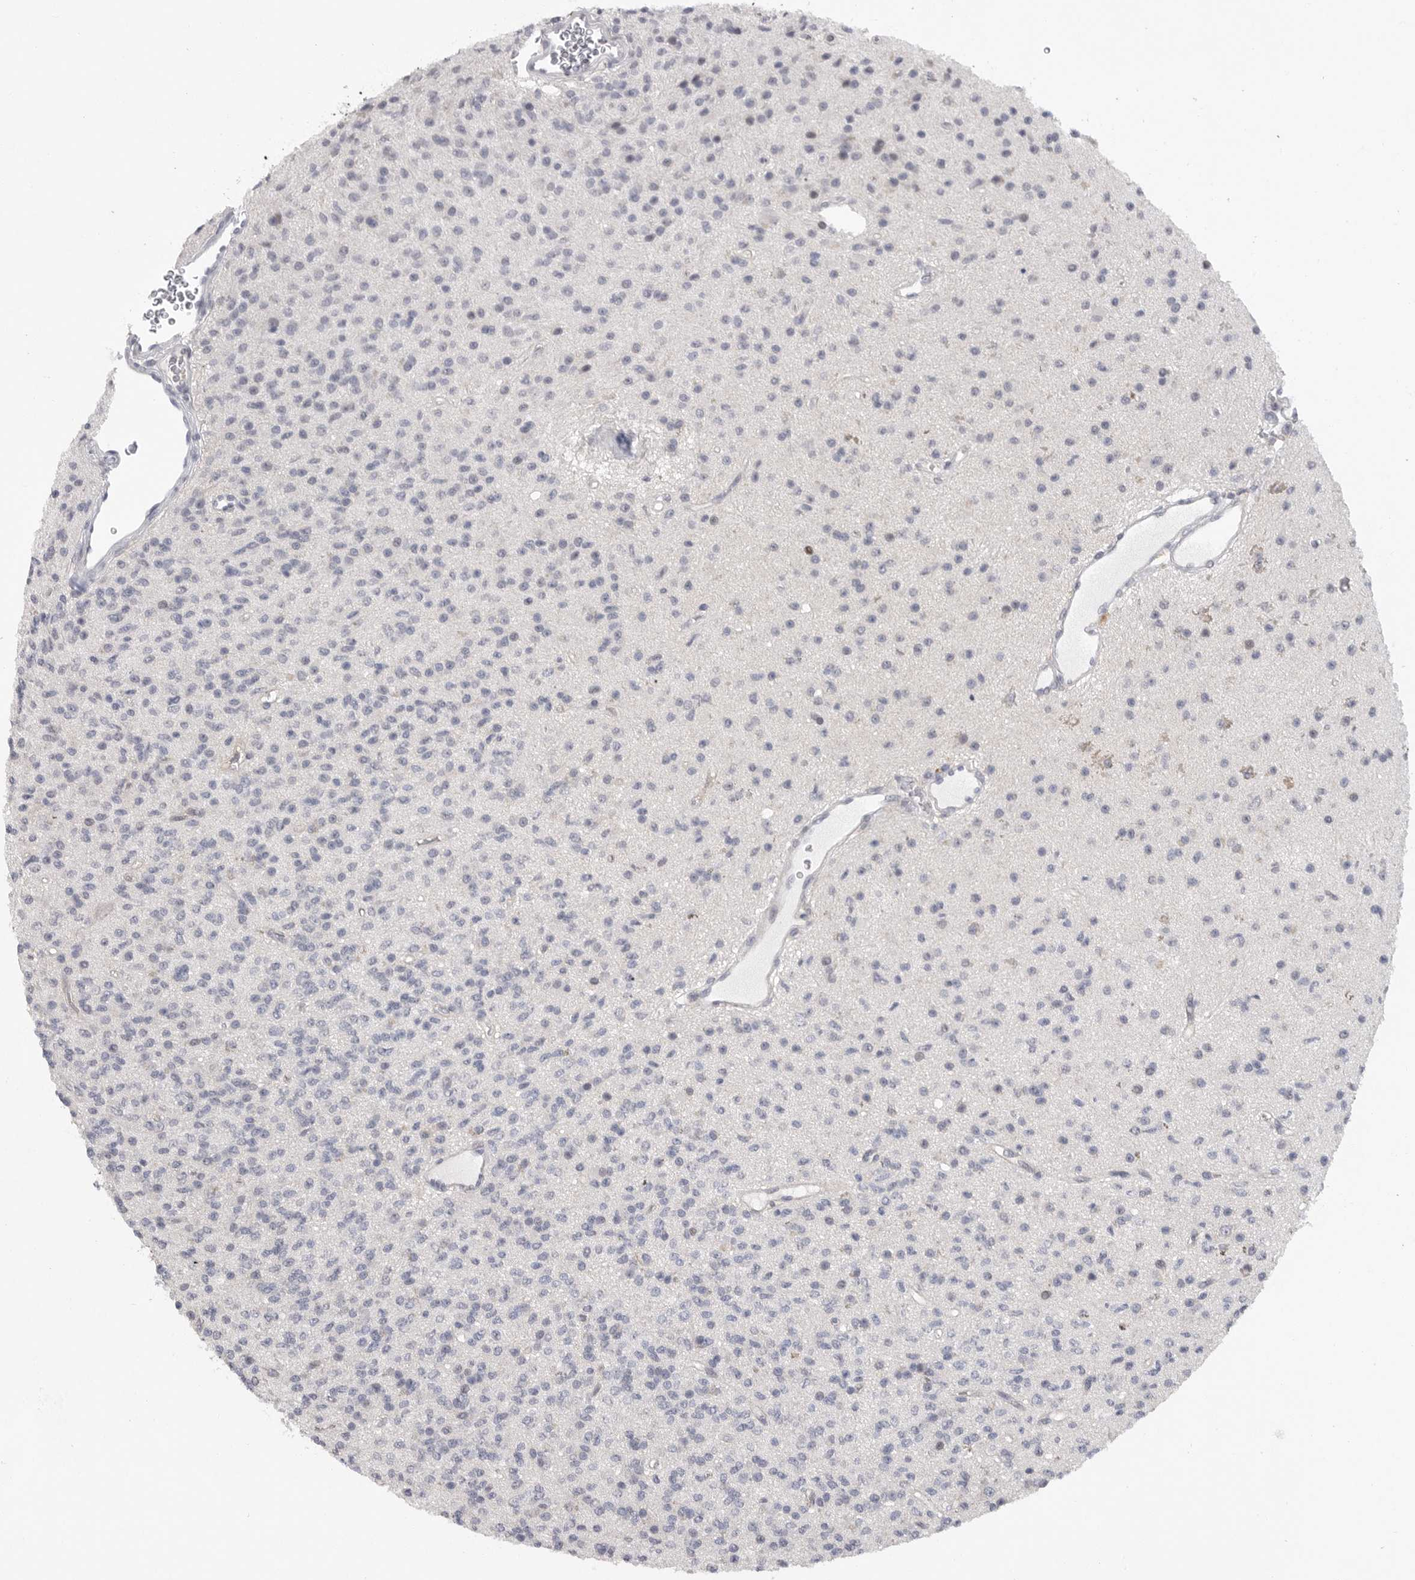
{"staining": {"intensity": "negative", "quantity": "none", "location": "none"}, "tissue": "glioma", "cell_type": "Tumor cells", "image_type": "cancer", "snomed": [{"axis": "morphology", "description": "Glioma, malignant, High grade"}, {"axis": "topography", "description": "Brain"}], "caption": "Immunohistochemistry (IHC) image of neoplastic tissue: human glioma stained with DAB (3,3'-diaminobenzidine) demonstrates no significant protein expression in tumor cells.", "gene": "FBXO43", "patient": {"sex": "male", "age": 34}}